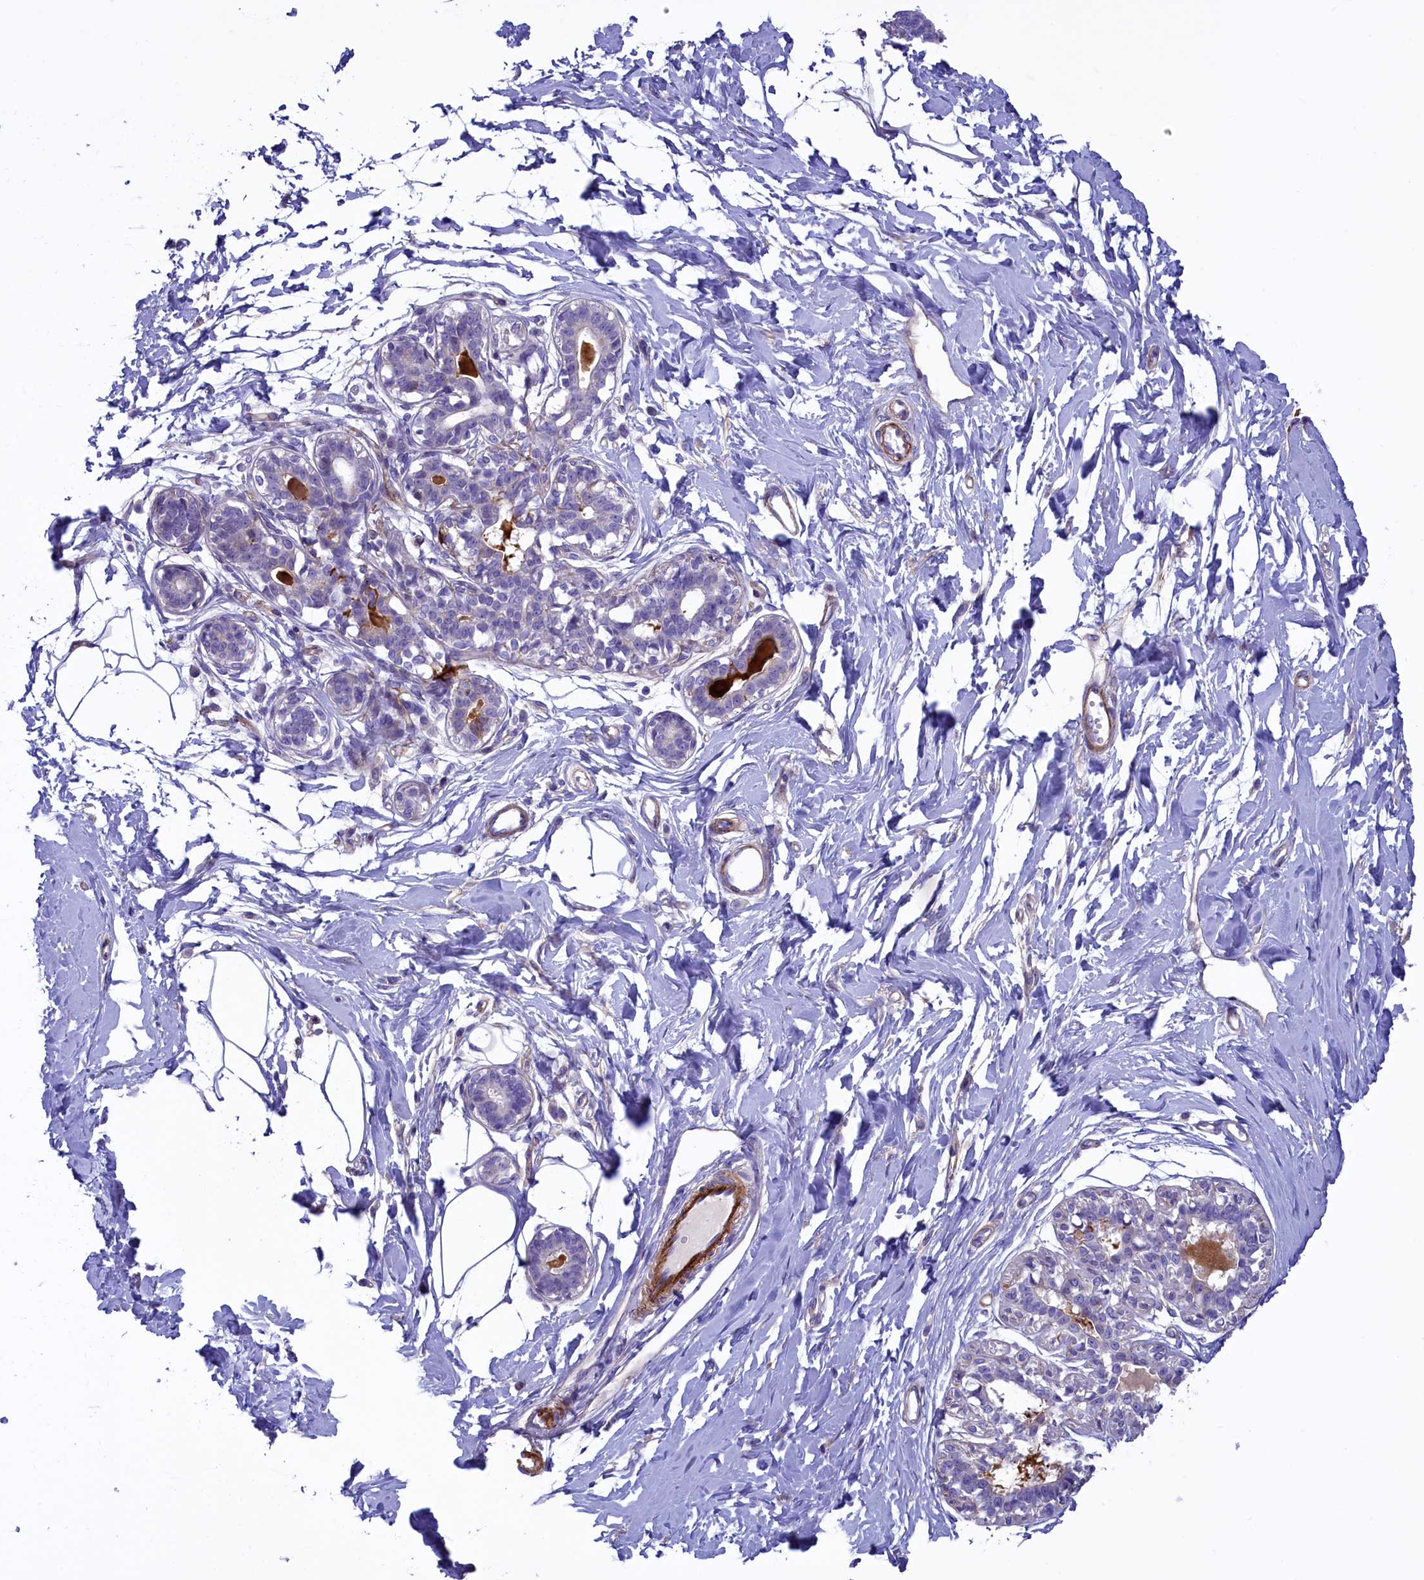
{"staining": {"intensity": "negative", "quantity": "none", "location": "none"}, "tissue": "breast", "cell_type": "Adipocytes", "image_type": "normal", "snomed": [{"axis": "morphology", "description": "Normal tissue, NOS"}, {"axis": "topography", "description": "Breast"}], "caption": "Protein analysis of unremarkable breast reveals no significant expression in adipocytes.", "gene": "LOXL1", "patient": {"sex": "female", "age": 45}}